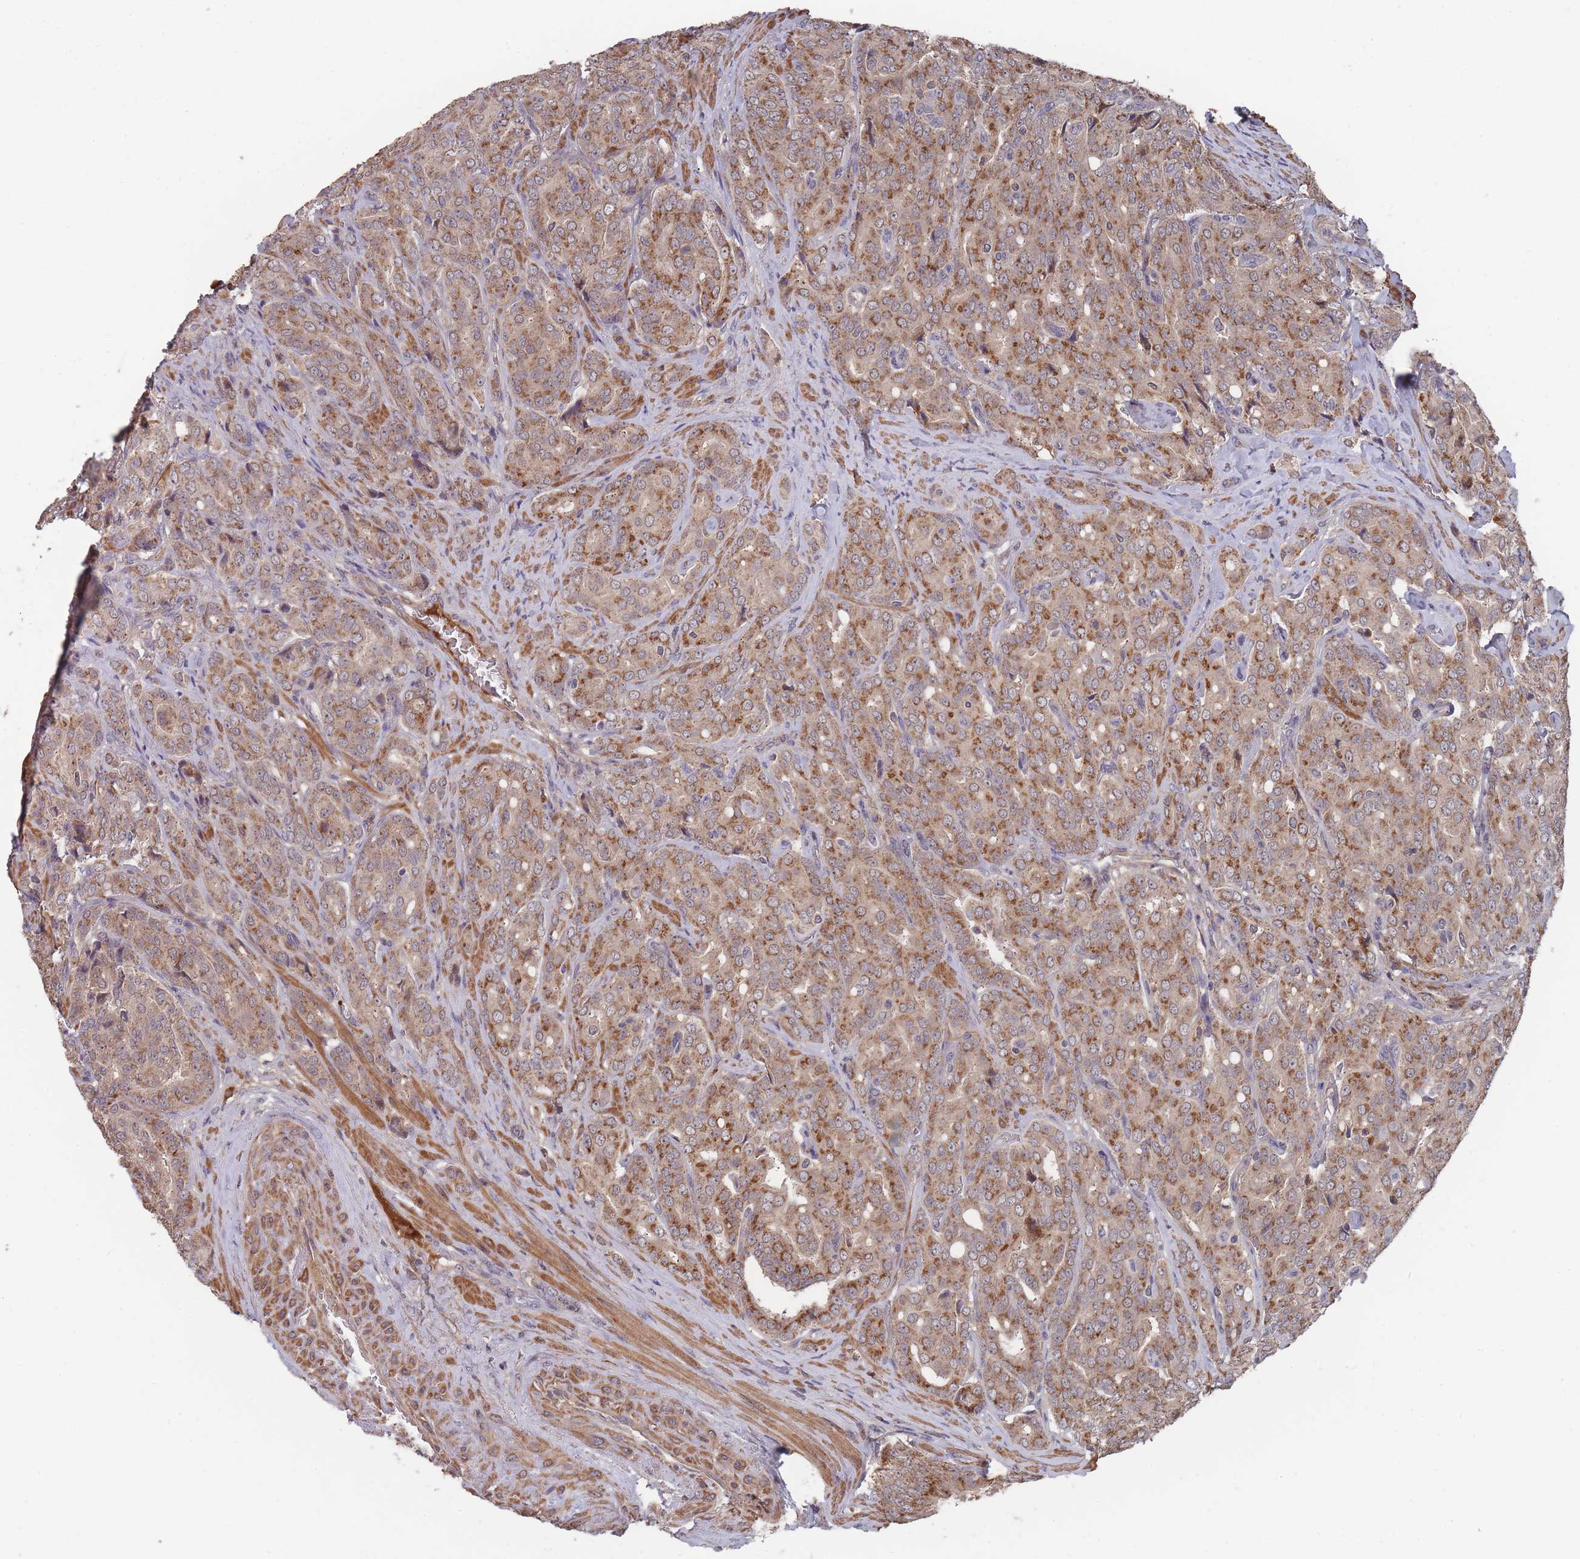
{"staining": {"intensity": "moderate", "quantity": ">75%", "location": "cytoplasmic/membranous"}, "tissue": "prostate cancer", "cell_type": "Tumor cells", "image_type": "cancer", "snomed": [{"axis": "morphology", "description": "Adenocarcinoma, High grade"}, {"axis": "topography", "description": "Prostate"}], "caption": "Immunohistochemical staining of prostate cancer (high-grade adenocarcinoma) displays moderate cytoplasmic/membranous protein positivity in about >75% of tumor cells. (DAB IHC, brown staining for protein, blue staining for nuclei).", "gene": "SF3B1", "patient": {"sex": "male", "age": 68}}